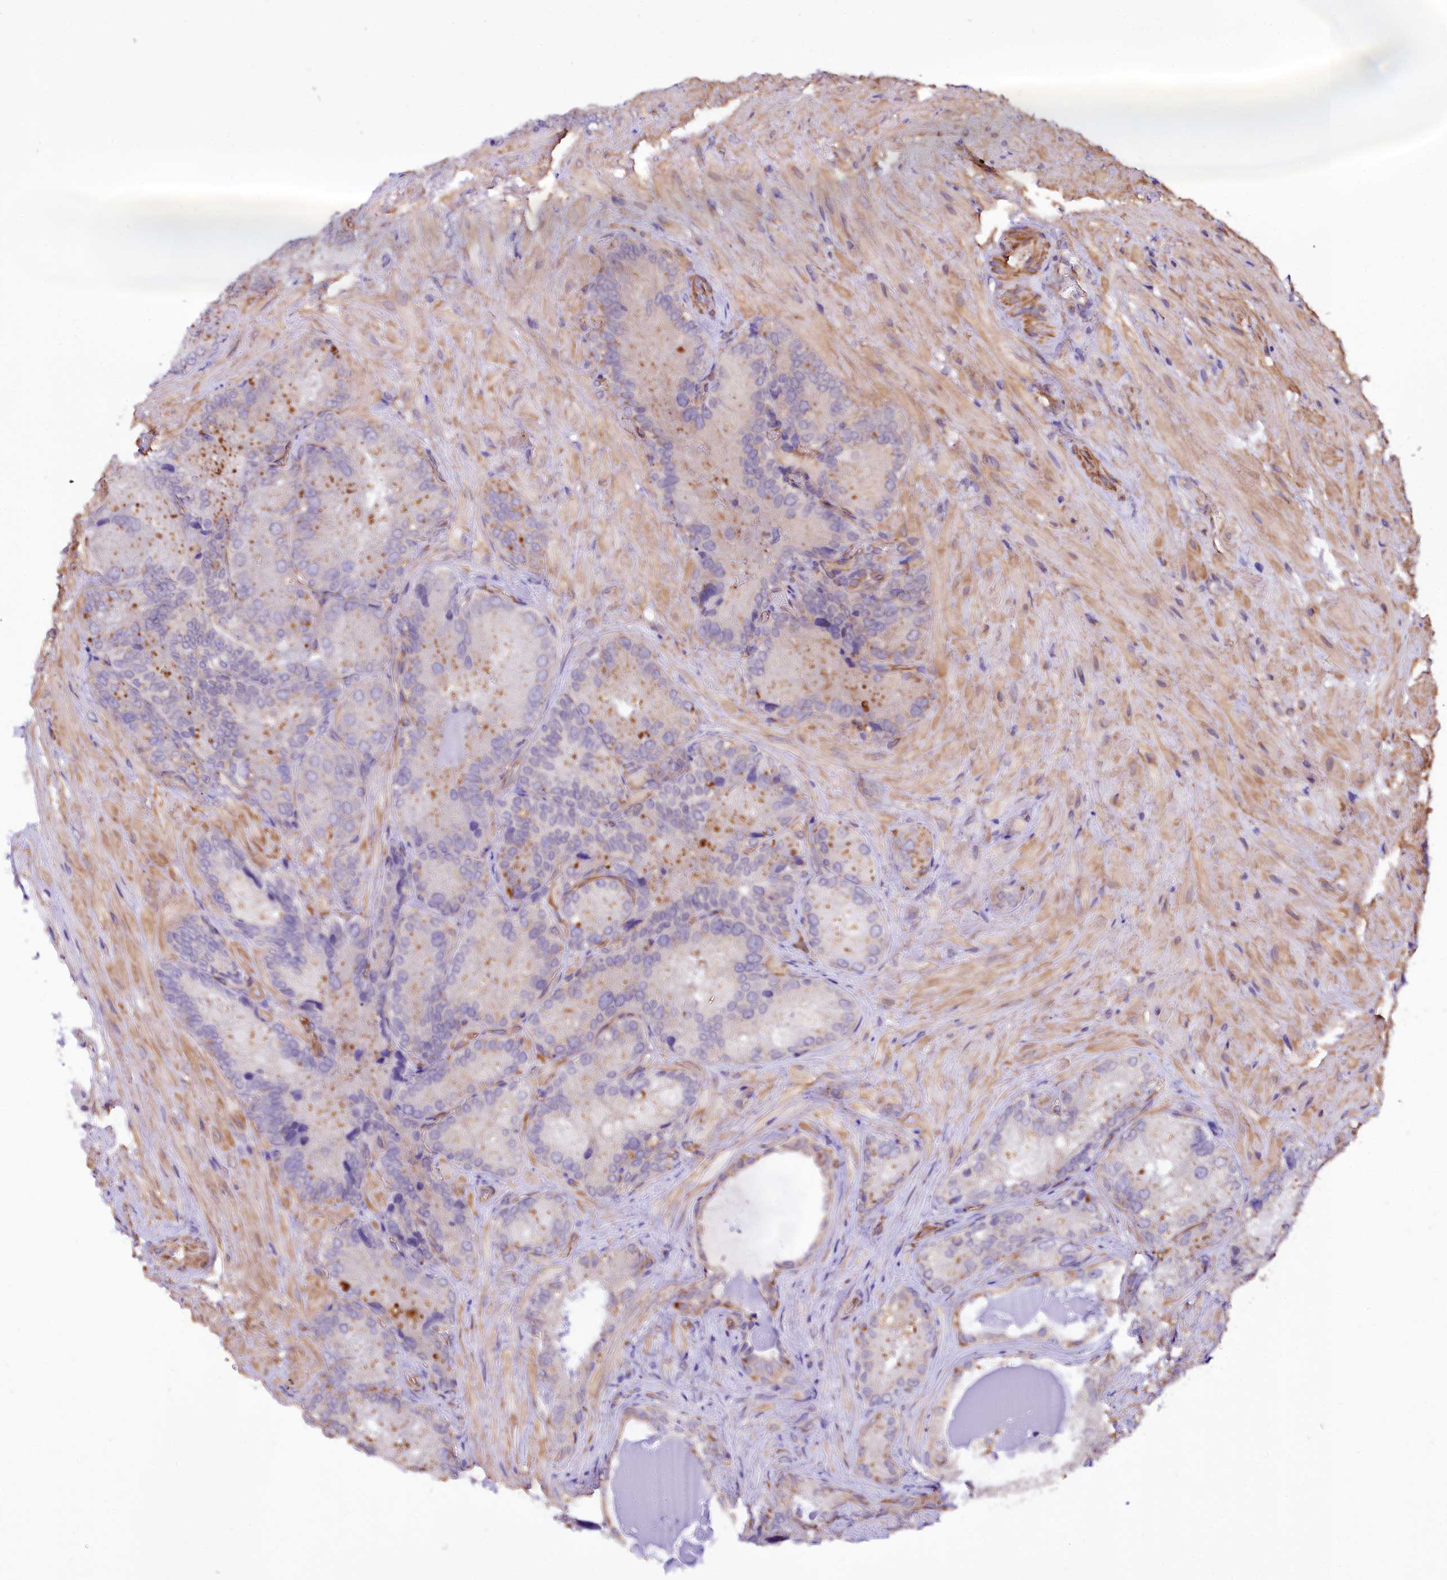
{"staining": {"intensity": "negative", "quantity": "none", "location": "none"}, "tissue": "seminal vesicle", "cell_type": "Glandular cells", "image_type": "normal", "snomed": [{"axis": "morphology", "description": "Normal tissue, NOS"}, {"axis": "topography", "description": "Seminal veicle"}], "caption": "Immunohistochemistry (IHC) image of normal human seminal vesicle stained for a protein (brown), which shows no expression in glandular cells.", "gene": "TTC12", "patient": {"sex": "male", "age": 62}}